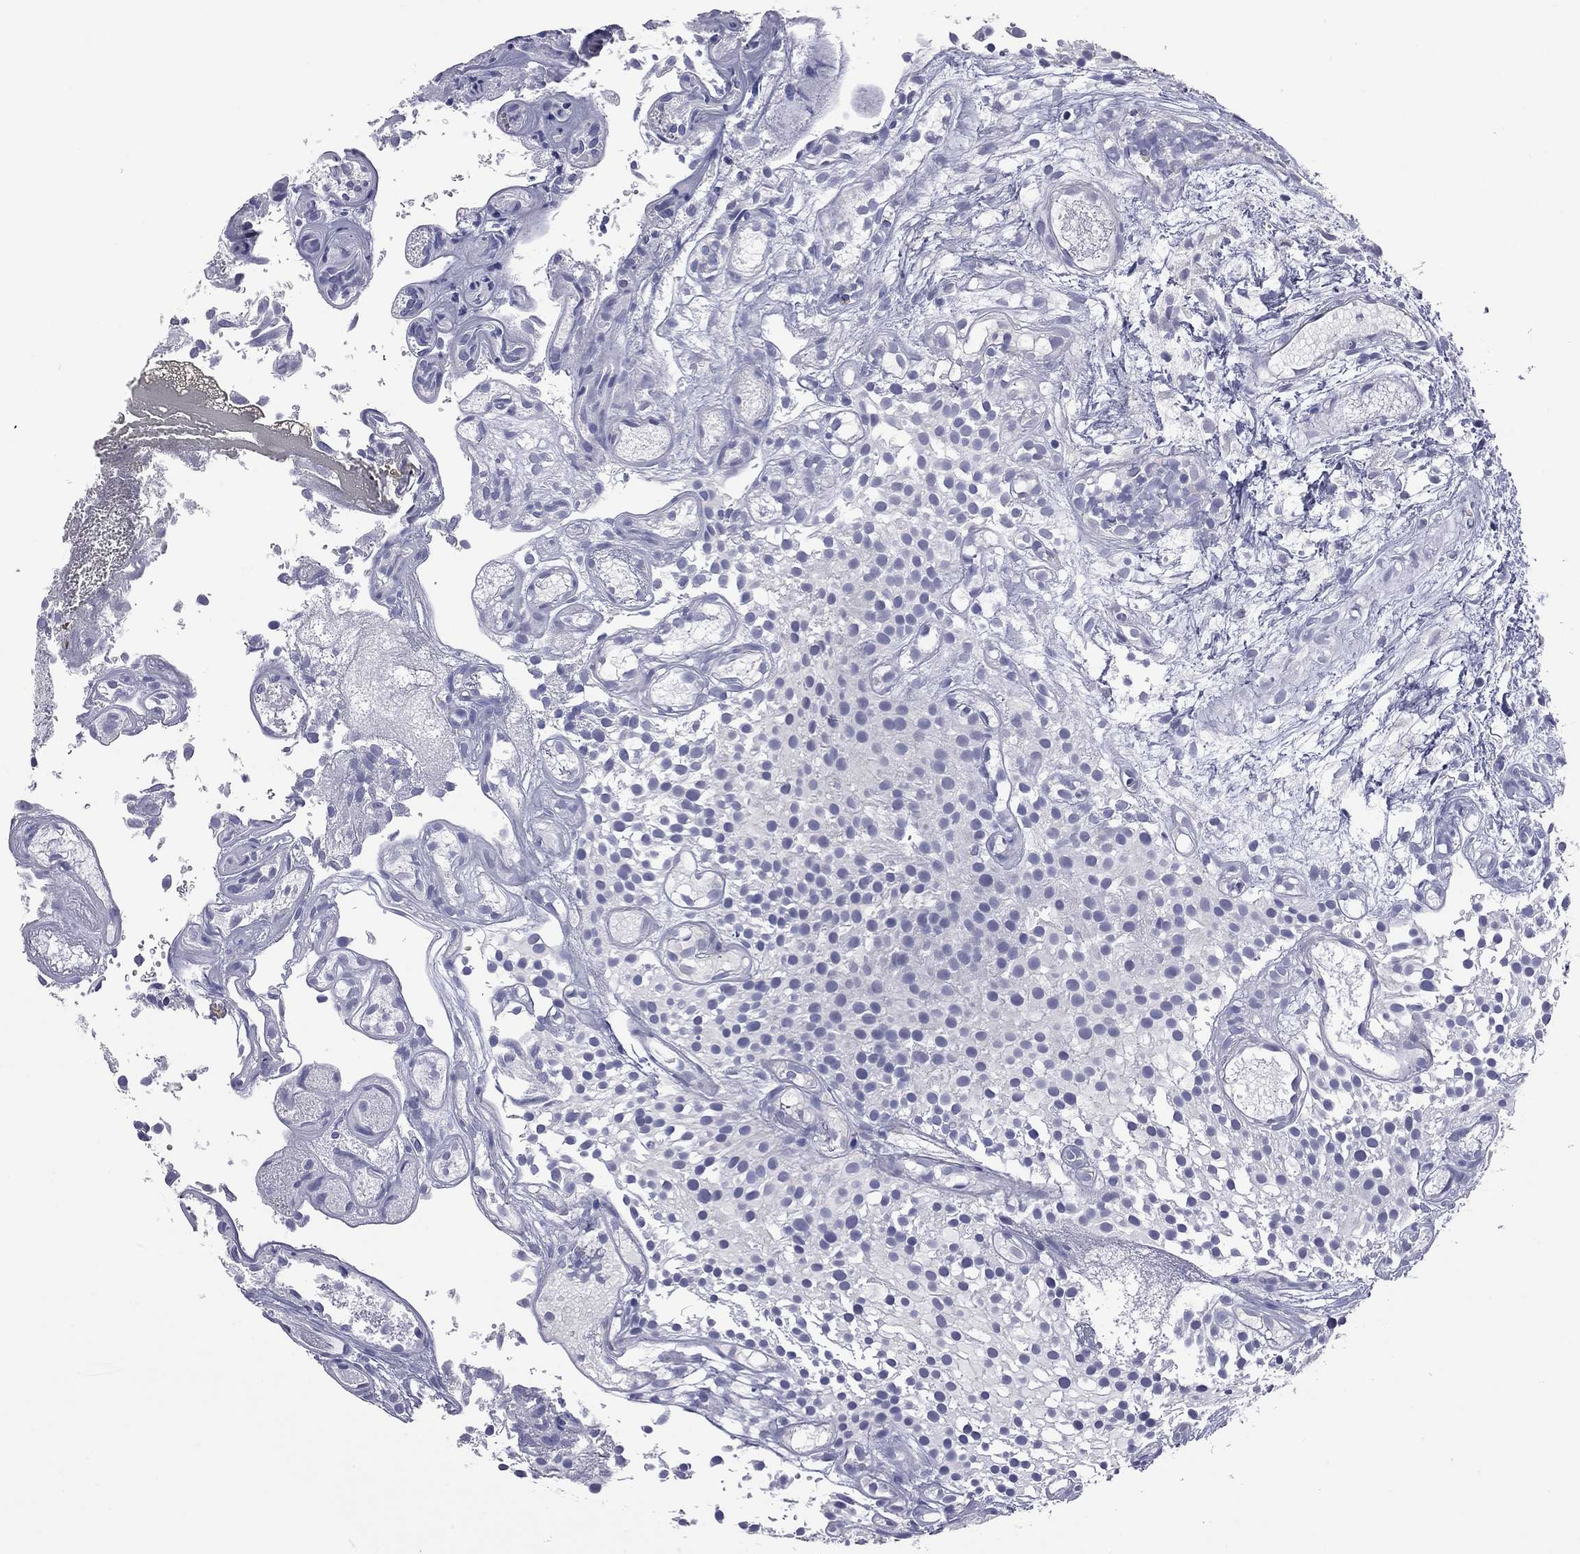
{"staining": {"intensity": "negative", "quantity": "none", "location": "none"}, "tissue": "urothelial cancer", "cell_type": "Tumor cells", "image_type": "cancer", "snomed": [{"axis": "morphology", "description": "Urothelial carcinoma, Low grade"}, {"axis": "topography", "description": "Urinary bladder"}], "caption": "This micrograph is of urothelial cancer stained with IHC to label a protein in brown with the nuclei are counter-stained blue. There is no staining in tumor cells.", "gene": "HYLS1", "patient": {"sex": "male", "age": 79}}